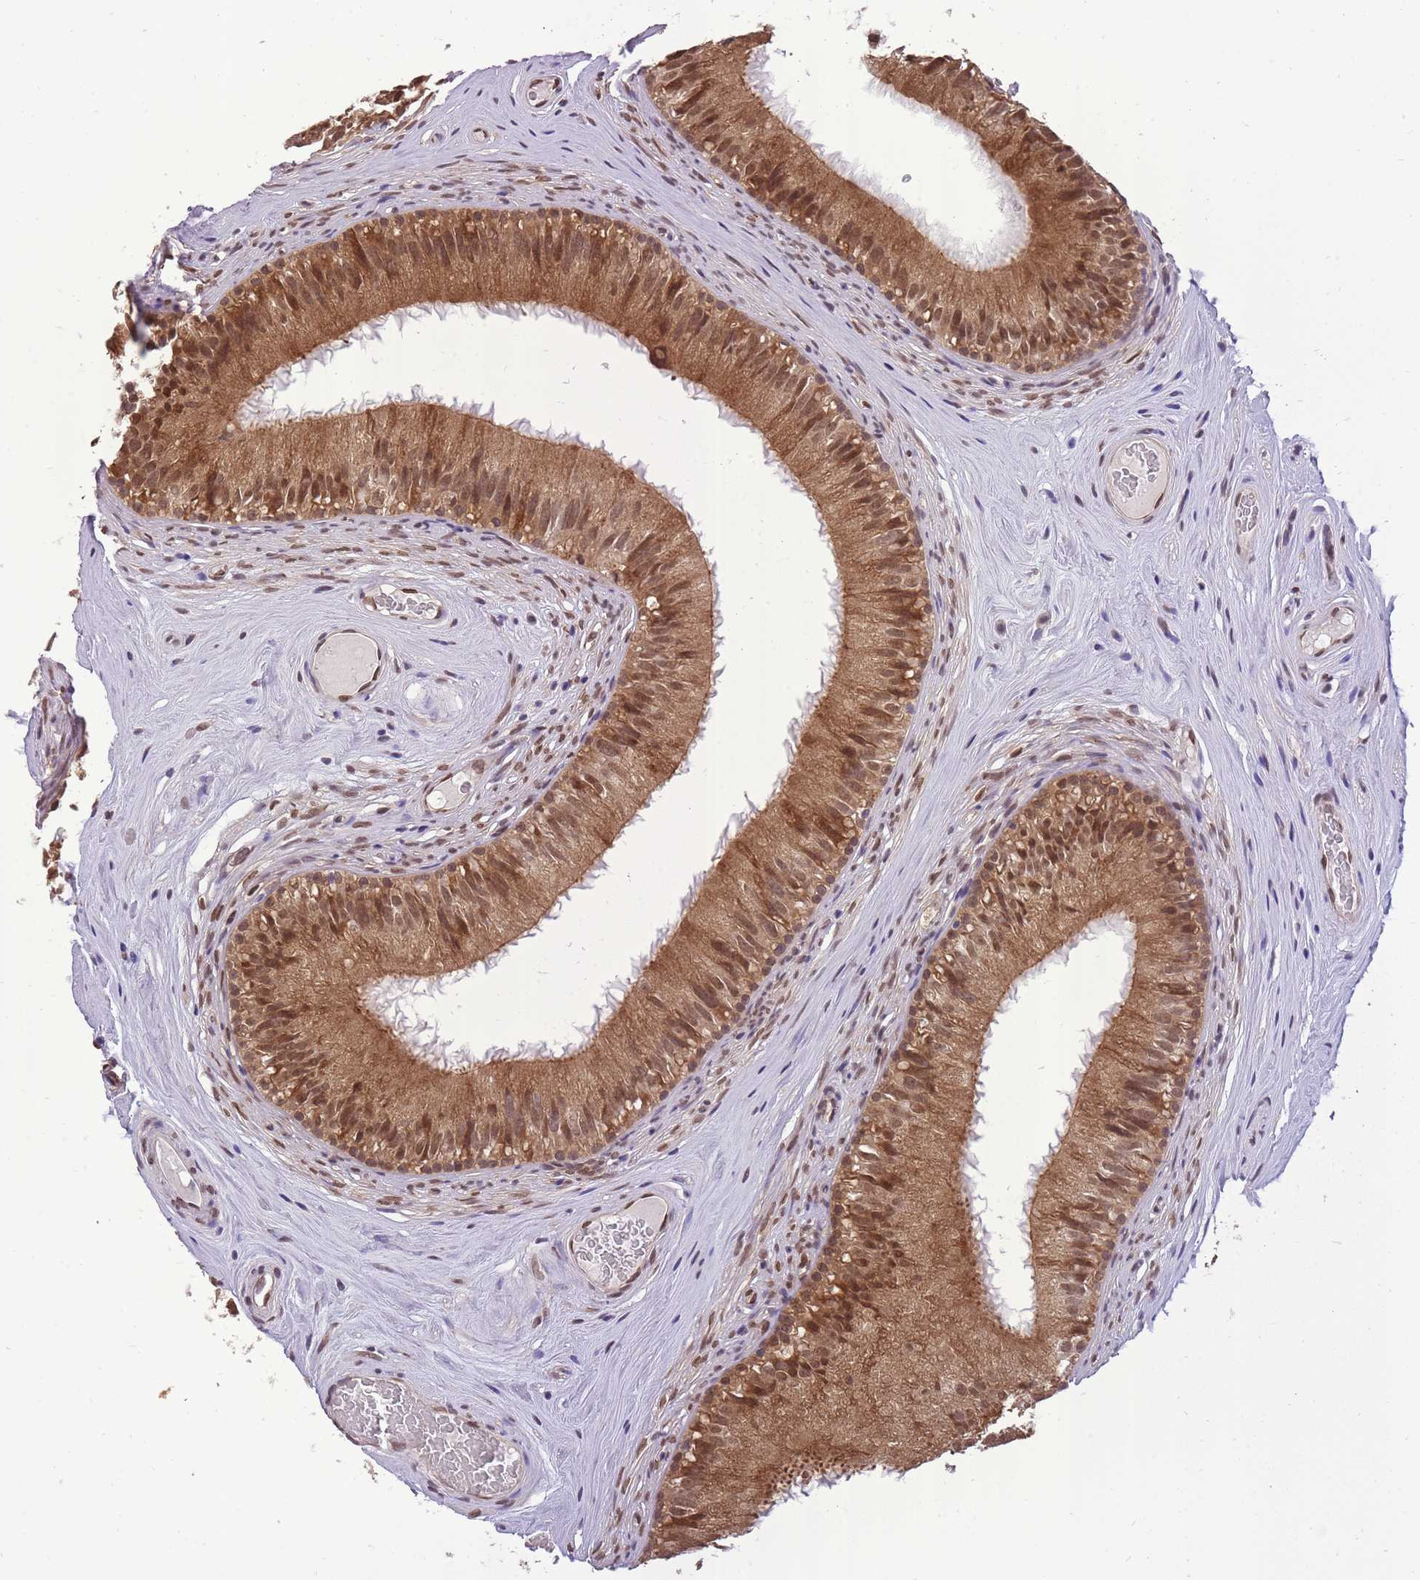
{"staining": {"intensity": "moderate", "quantity": ">75%", "location": "cytoplasmic/membranous,nuclear"}, "tissue": "epididymis", "cell_type": "Glandular cells", "image_type": "normal", "snomed": [{"axis": "morphology", "description": "Normal tissue, NOS"}, {"axis": "topography", "description": "Epididymis"}], "caption": "The photomicrograph reveals a brown stain indicating the presence of a protein in the cytoplasmic/membranous,nuclear of glandular cells in epididymis. (DAB = brown stain, brightfield microscopy at high magnification).", "gene": "CDIP1", "patient": {"sex": "male", "age": 45}}